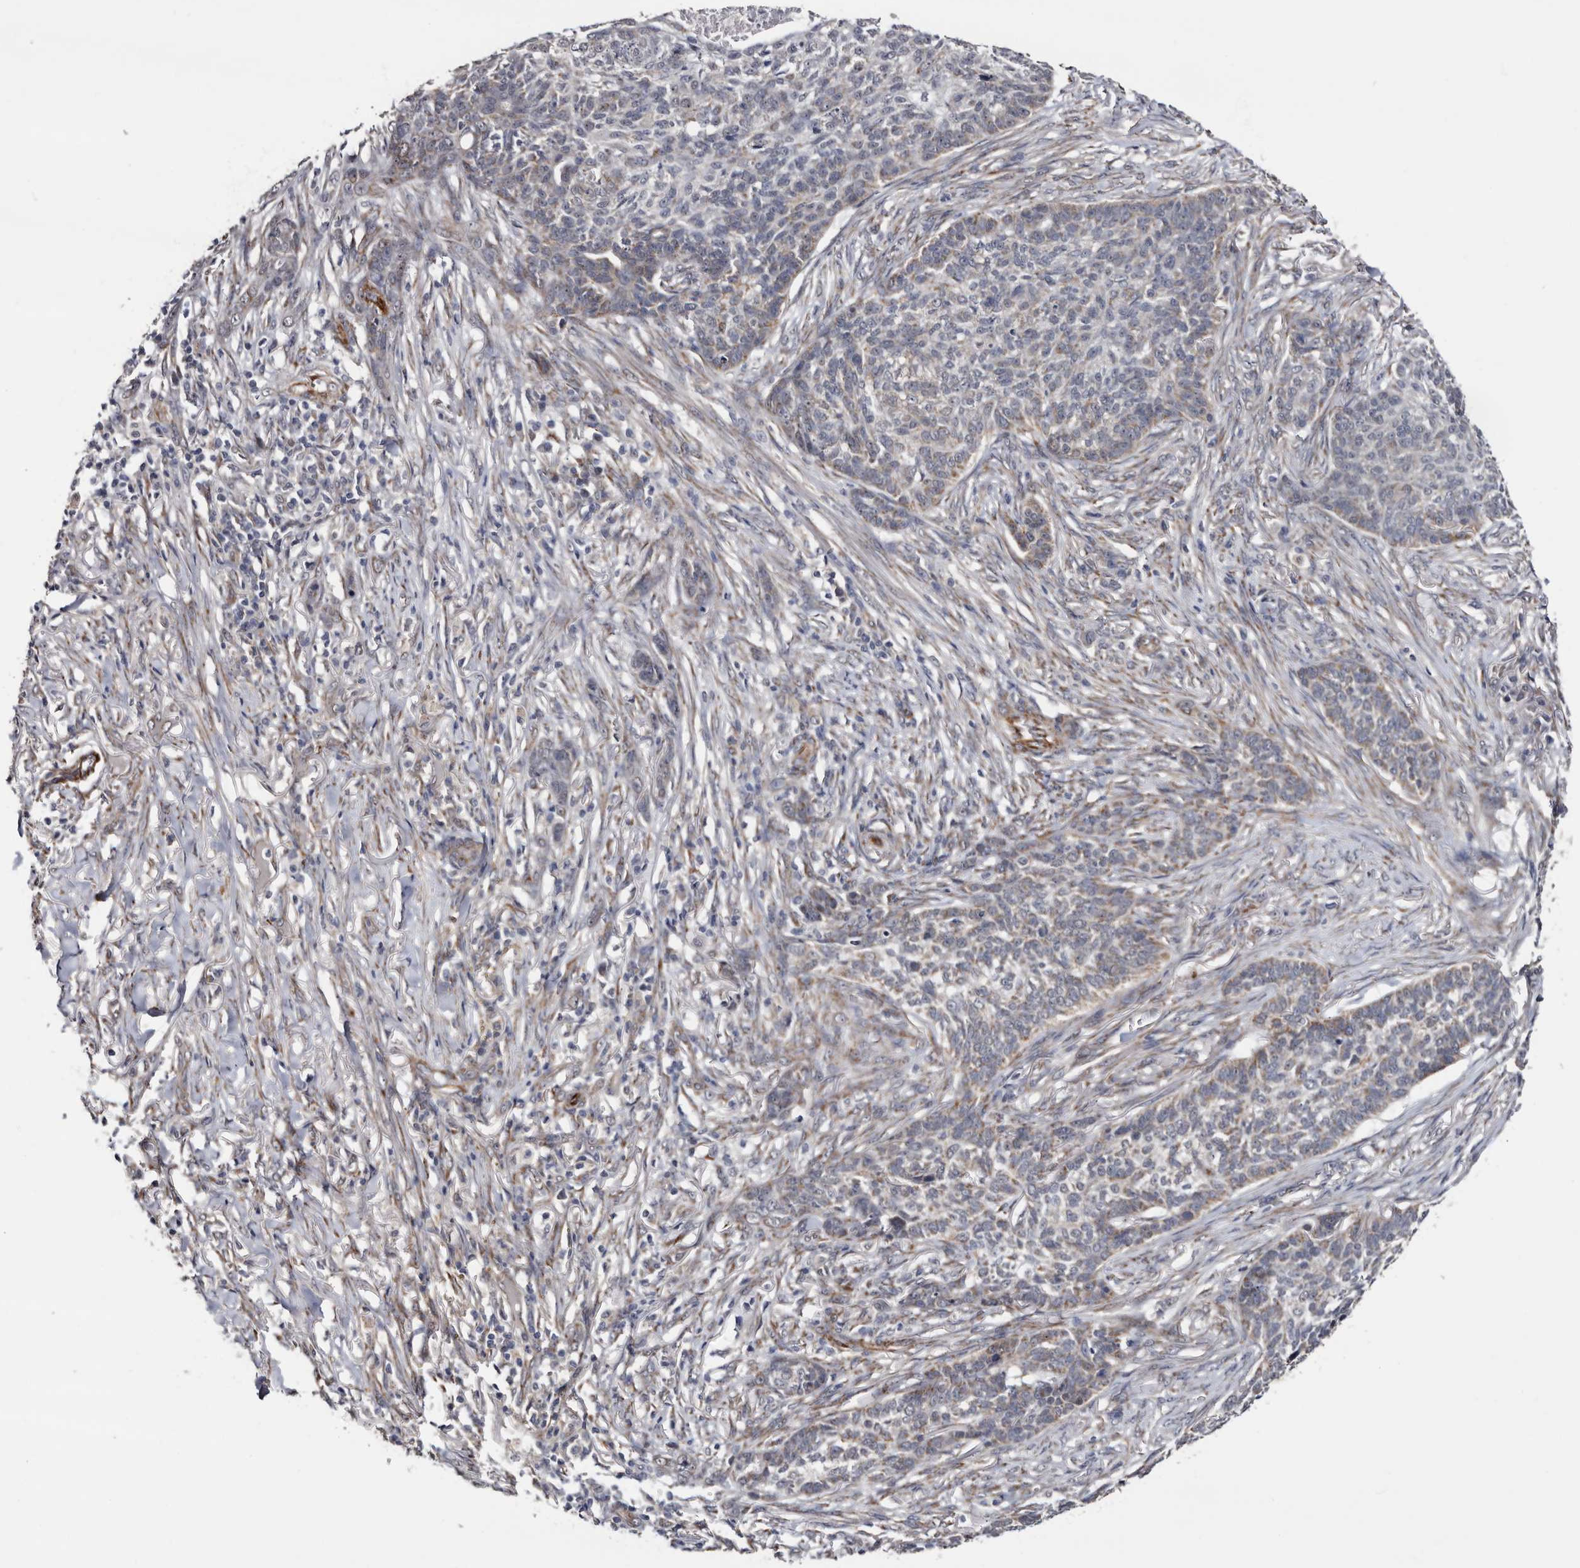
{"staining": {"intensity": "weak", "quantity": "25%-75%", "location": "cytoplasmic/membranous"}, "tissue": "skin cancer", "cell_type": "Tumor cells", "image_type": "cancer", "snomed": [{"axis": "morphology", "description": "Basal cell carcinoma"}, {"axis": "topography", "description": "Skin"}], "caption": "Skin cancer (basal cell carcinoma) stained for a protein shows weak cytoplasmic/membranous positivity in tumor cells.", "gene": "ARMCX2", "patient": {"sex": "male", "age": 85}}